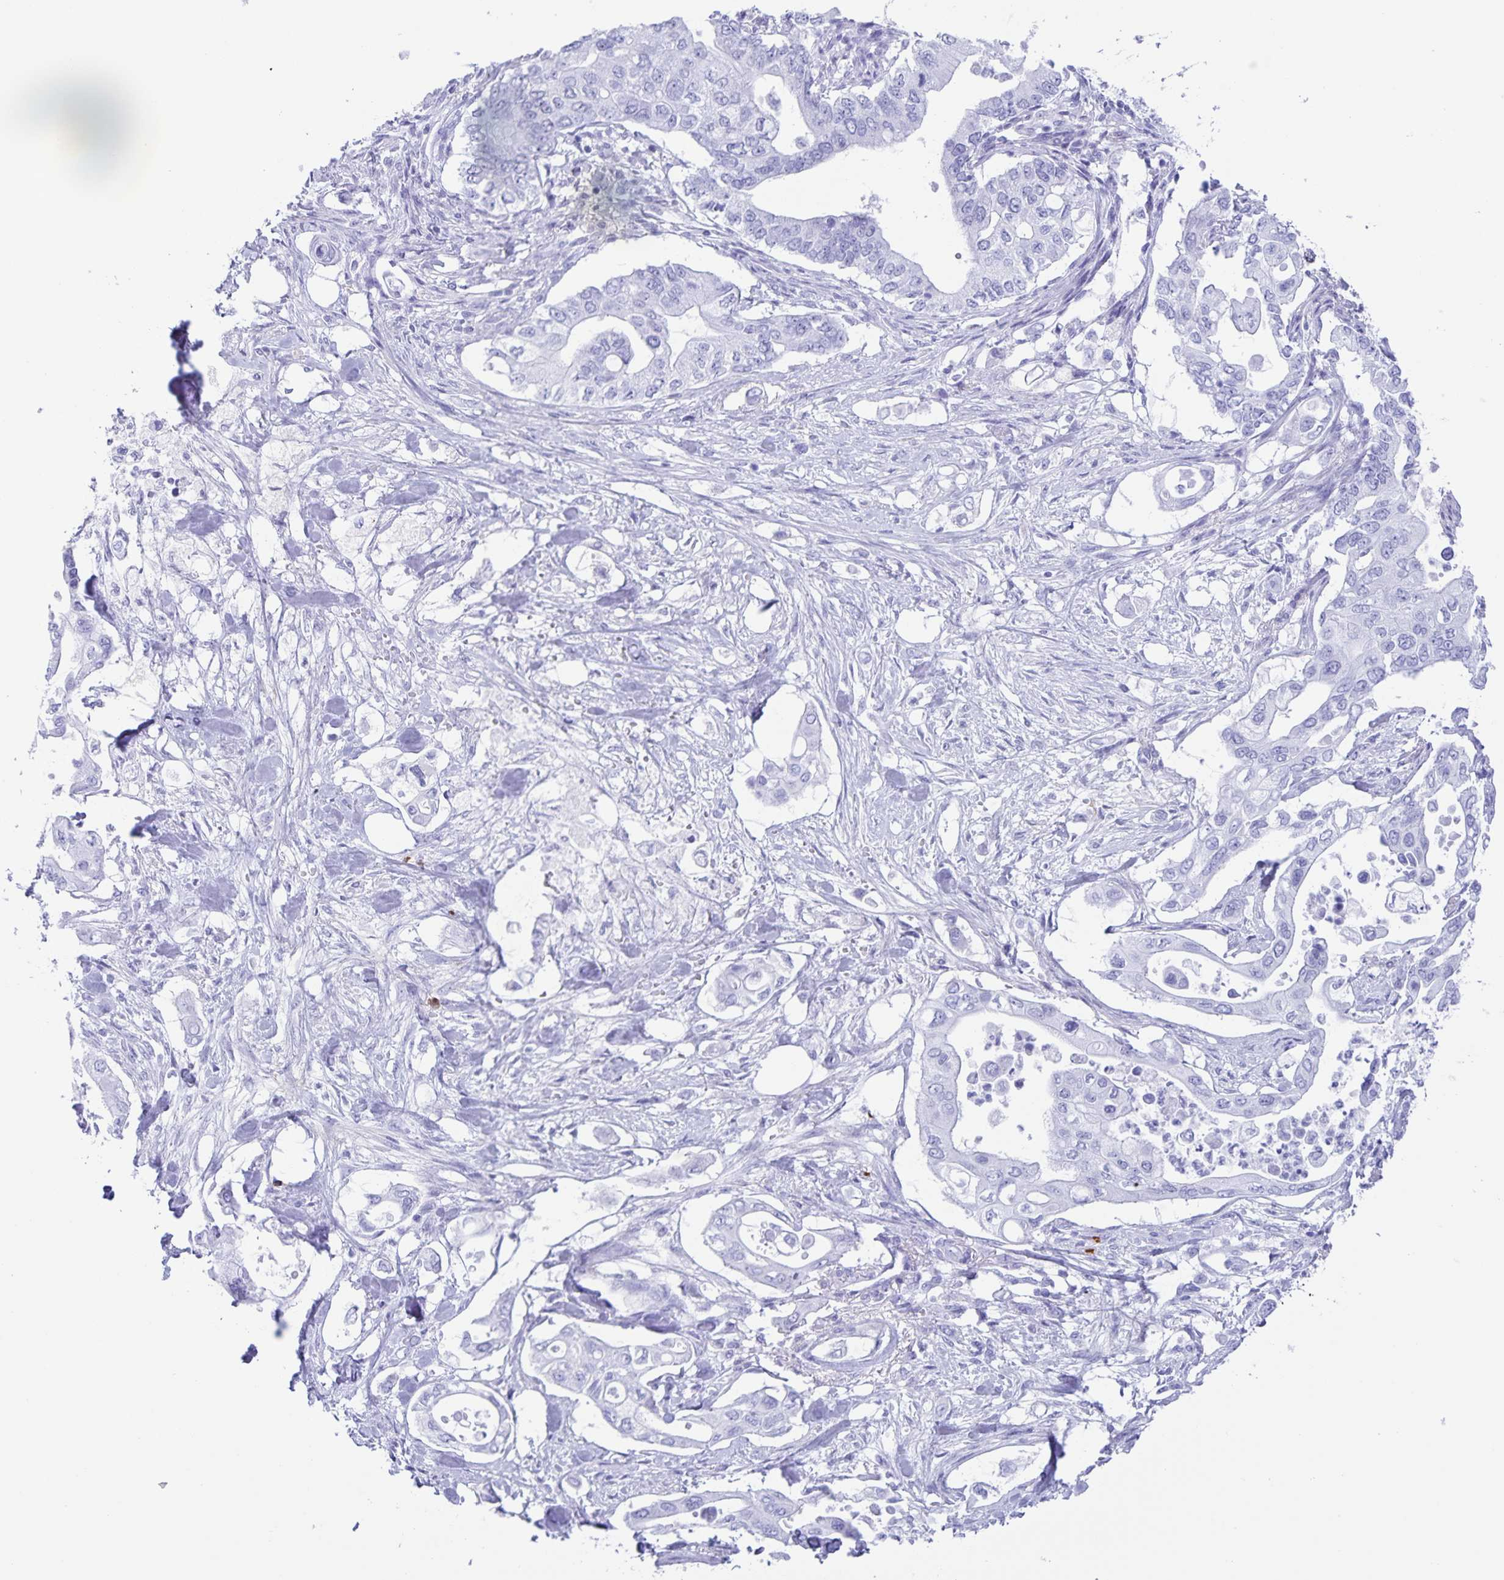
{"staining": {"intensity": "negative", "quantity": "none", "location": "none"}, "tissue": "pancreatic cancer", "cell_type": "Tumor cells", "image_type": "cancer", "snomed": [{"axis": "morphology", "description": "Adenocarcinoma, NOS"}, {"axis": "topography", "description": "Pancreas"}], "caption": "Tumor cells show no significant expression in adenocarcinoma (pancreatic).", "gene": "AQP4", "patient": {"sex": "female", "age": 63}}